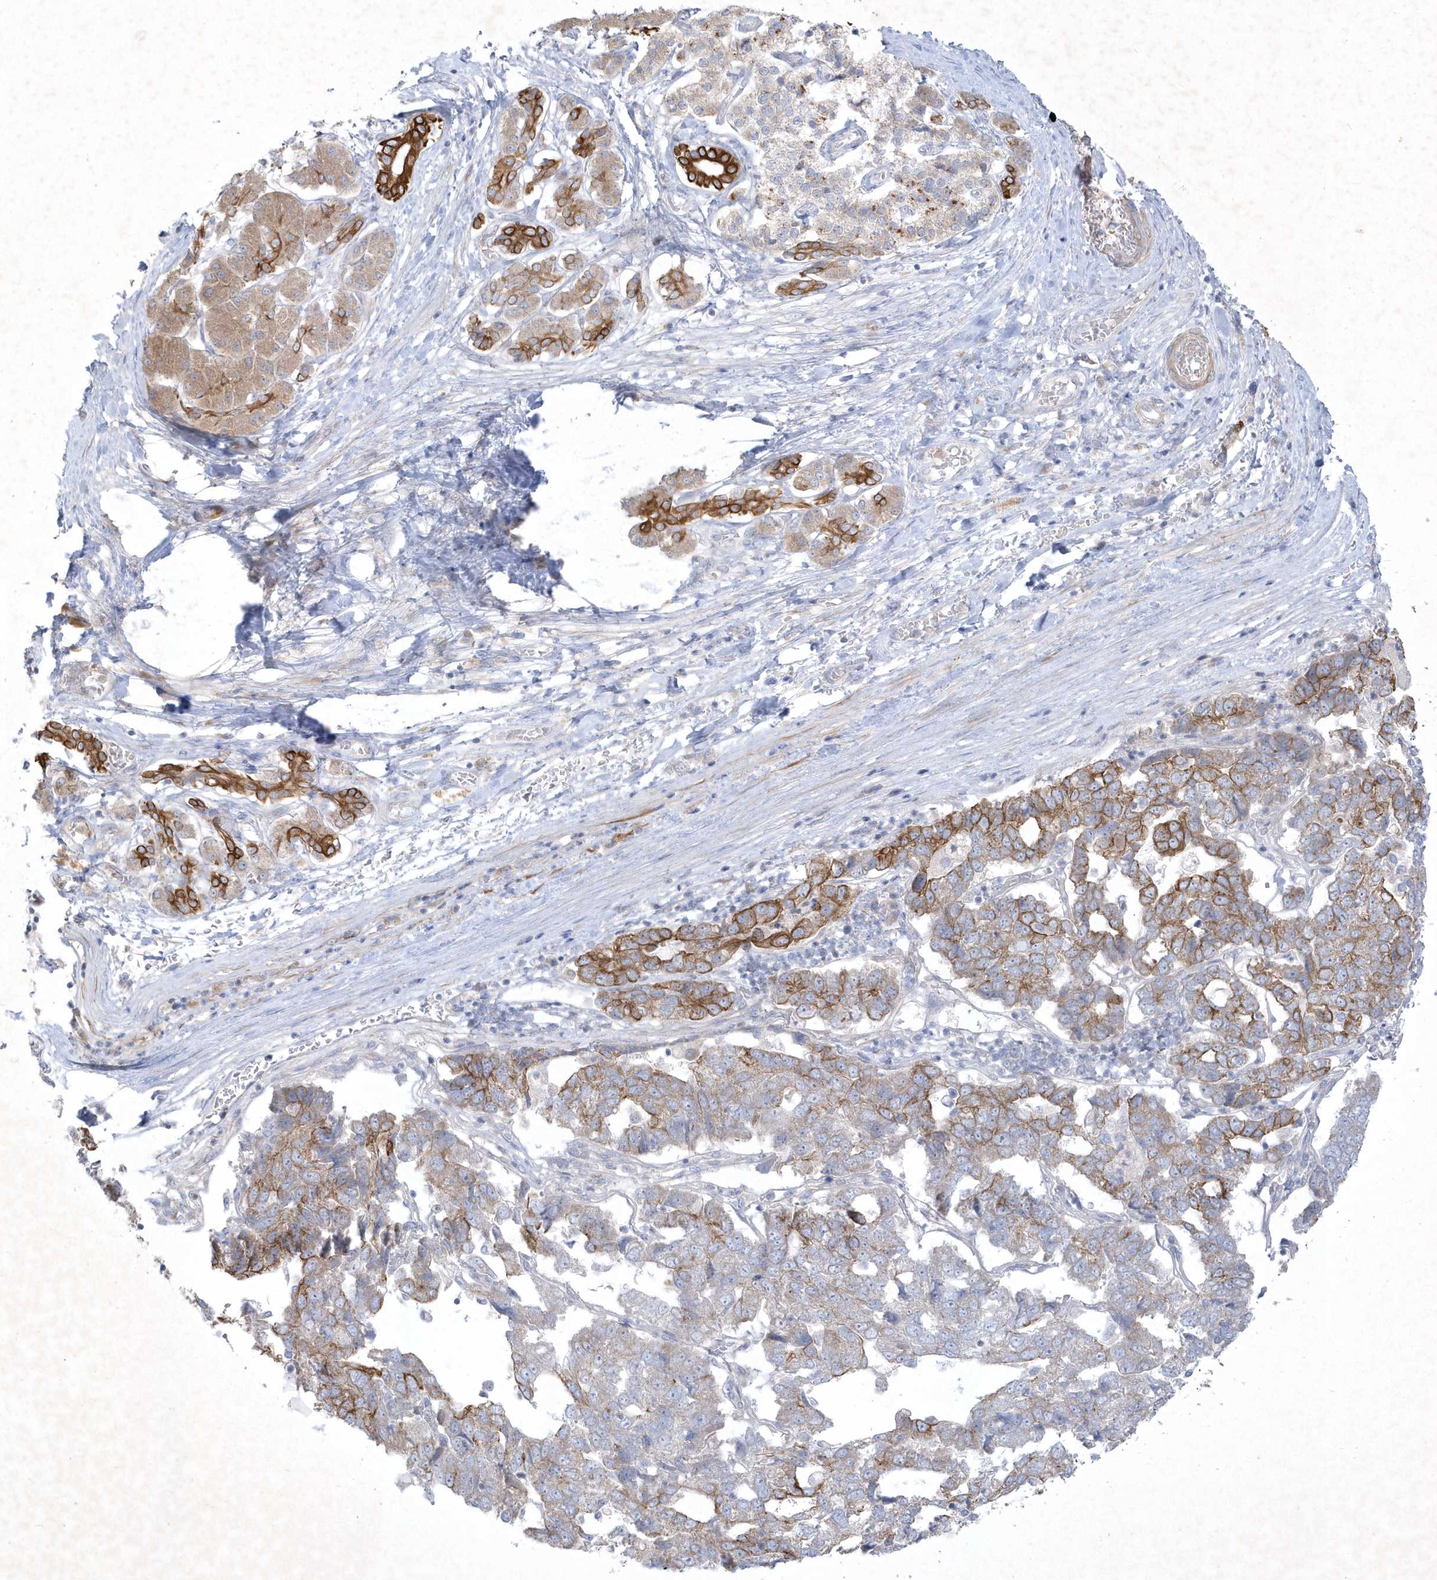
{"staining": {"intensity": "moderate", "quantity": "25%-75%", "location": "cytoplasmic/membranous"}, "tissue": "pancreatic cancer", "cell_type": "Tumor cells", "image_type": "cancer", "snomed": [{"axis": "morphology", "description": "Adenocarcinoma, NOS"}, {"axis": "topography", "description": "Pancreas"}], "caption": "Protein expression analysis of human pancreatic adenocarcinoma reveals moderate cytoplasmic/membranous expression in approximately 25%-75% of tumor cells. Ihc stains the protein in brown and the nuclei are stained blue.", "gene": "LARS1", "patient": {"sex": "female", "age": 61}}